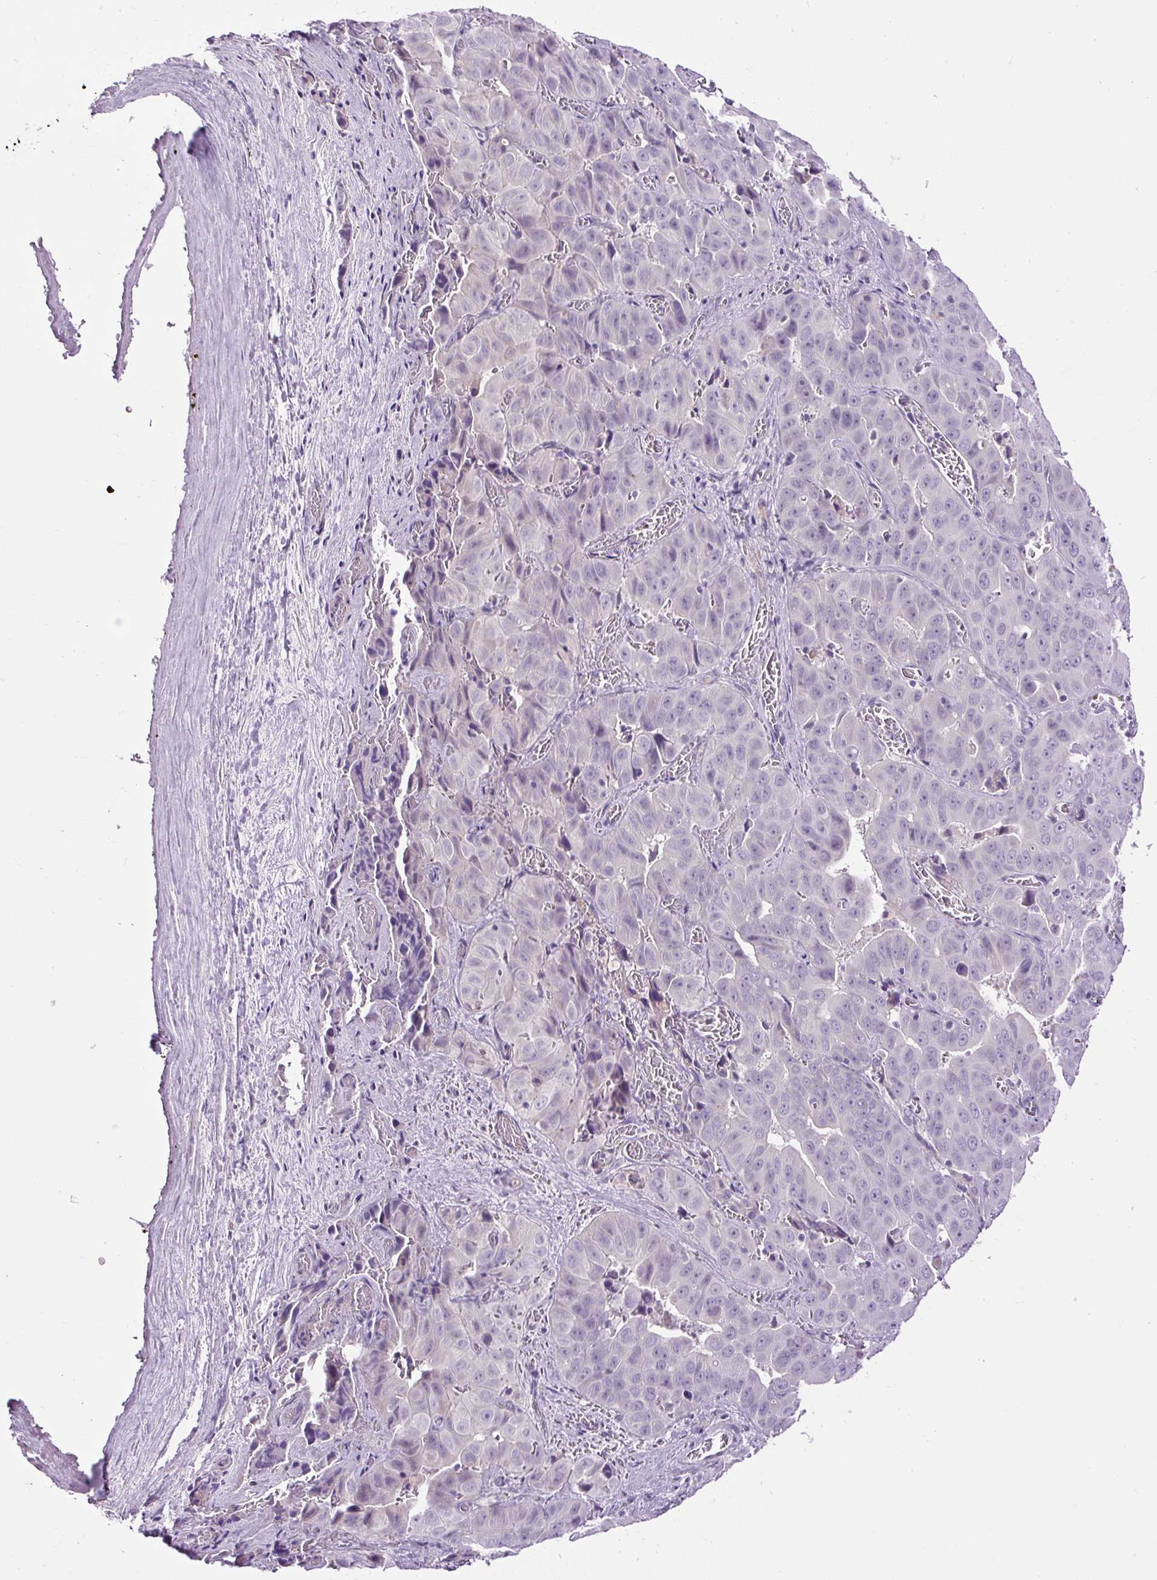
{"staining": {"intensity": "negative", "quantity": "none", "location": "none"}, "tissue": "liver cancer", "cell_type": "Tumor cells", "image_type": "cancer", "snomed": [{"axis": "morphology", "description": "Cholangiocarcinoma"}, {"axis": "topography", "description": "Liver"}], "caption": "Tumor cells are negative for brown protein staining in liver cancer (cholangiocarcinoma).", "gene": "LEFTY2", "patient": {"sex": "female", "age": 52}}